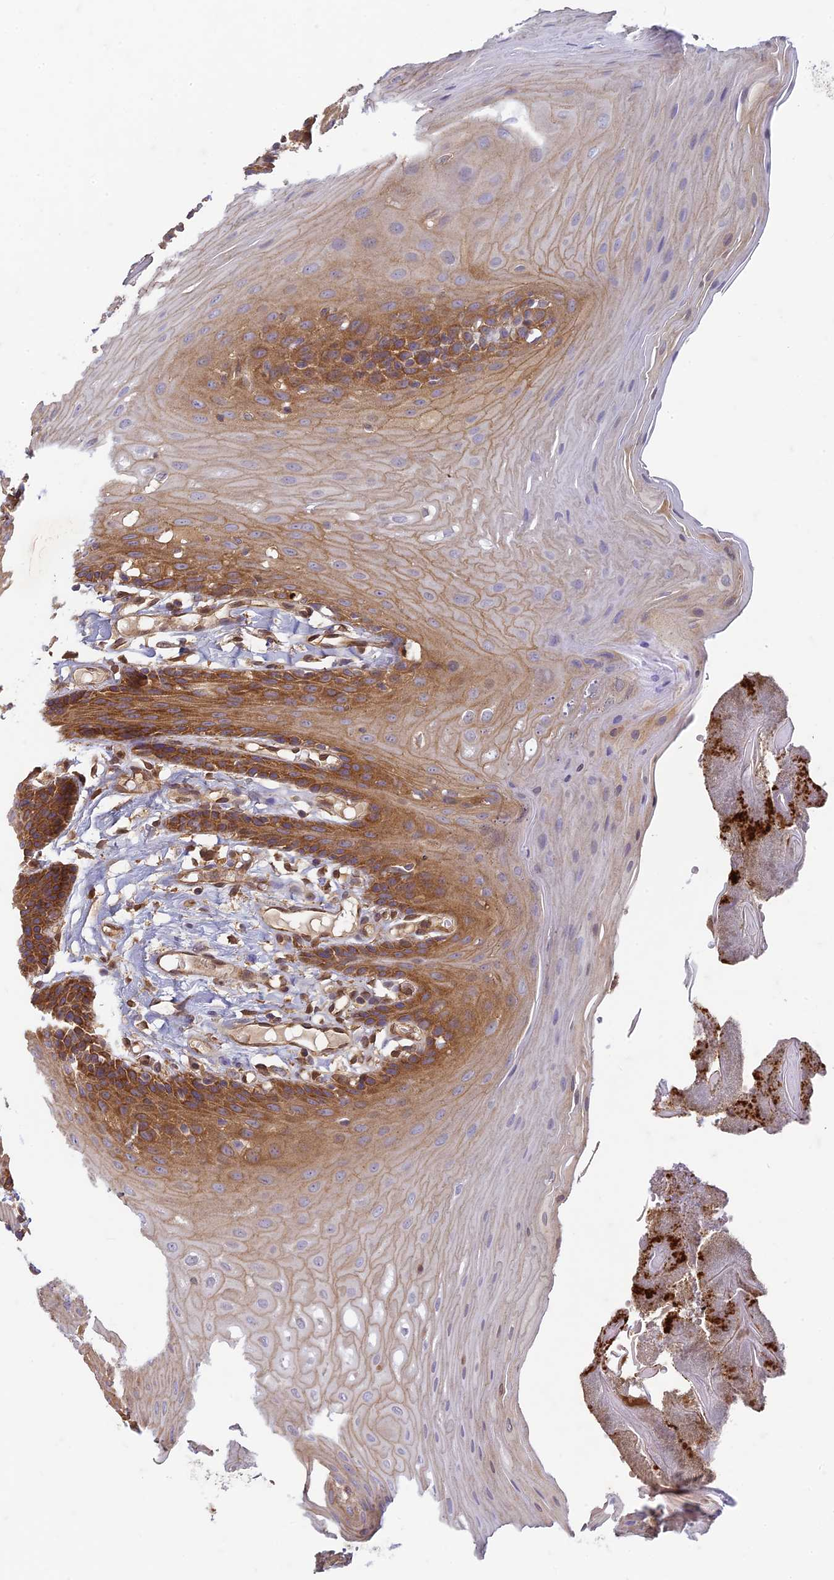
{"staining": {"intensity": "moderate", "quantity": "25%-75%", "location": "cytoplasmic/membranous"}, "tissue": "oral mucosa", "cell_type": "Squamous epithelial cells", "image_type": "normal", "snomed": [{"axis": "morphology", "description": "Normal tissue, NOS"}, {"axis": "morphology", "description": "Squamous cell carcinoma, NOS"}, {"axis": "topography", "description": "Skeletal muscle"}, {"axis": "topography", "description": "Oral tissue"}, {"axis": "topography", "description": "Salivary gland"}, {"axis": "topography", "description": "Head-Neck"}], "caption": "Protein staining displays moderate cytoplasmic/membranous staining in approximately 25%-75% of squamous epithelial cells in benign oral mucosa.", "gene": "TCF25", "patient": {"sex": "male", "age": 54}}